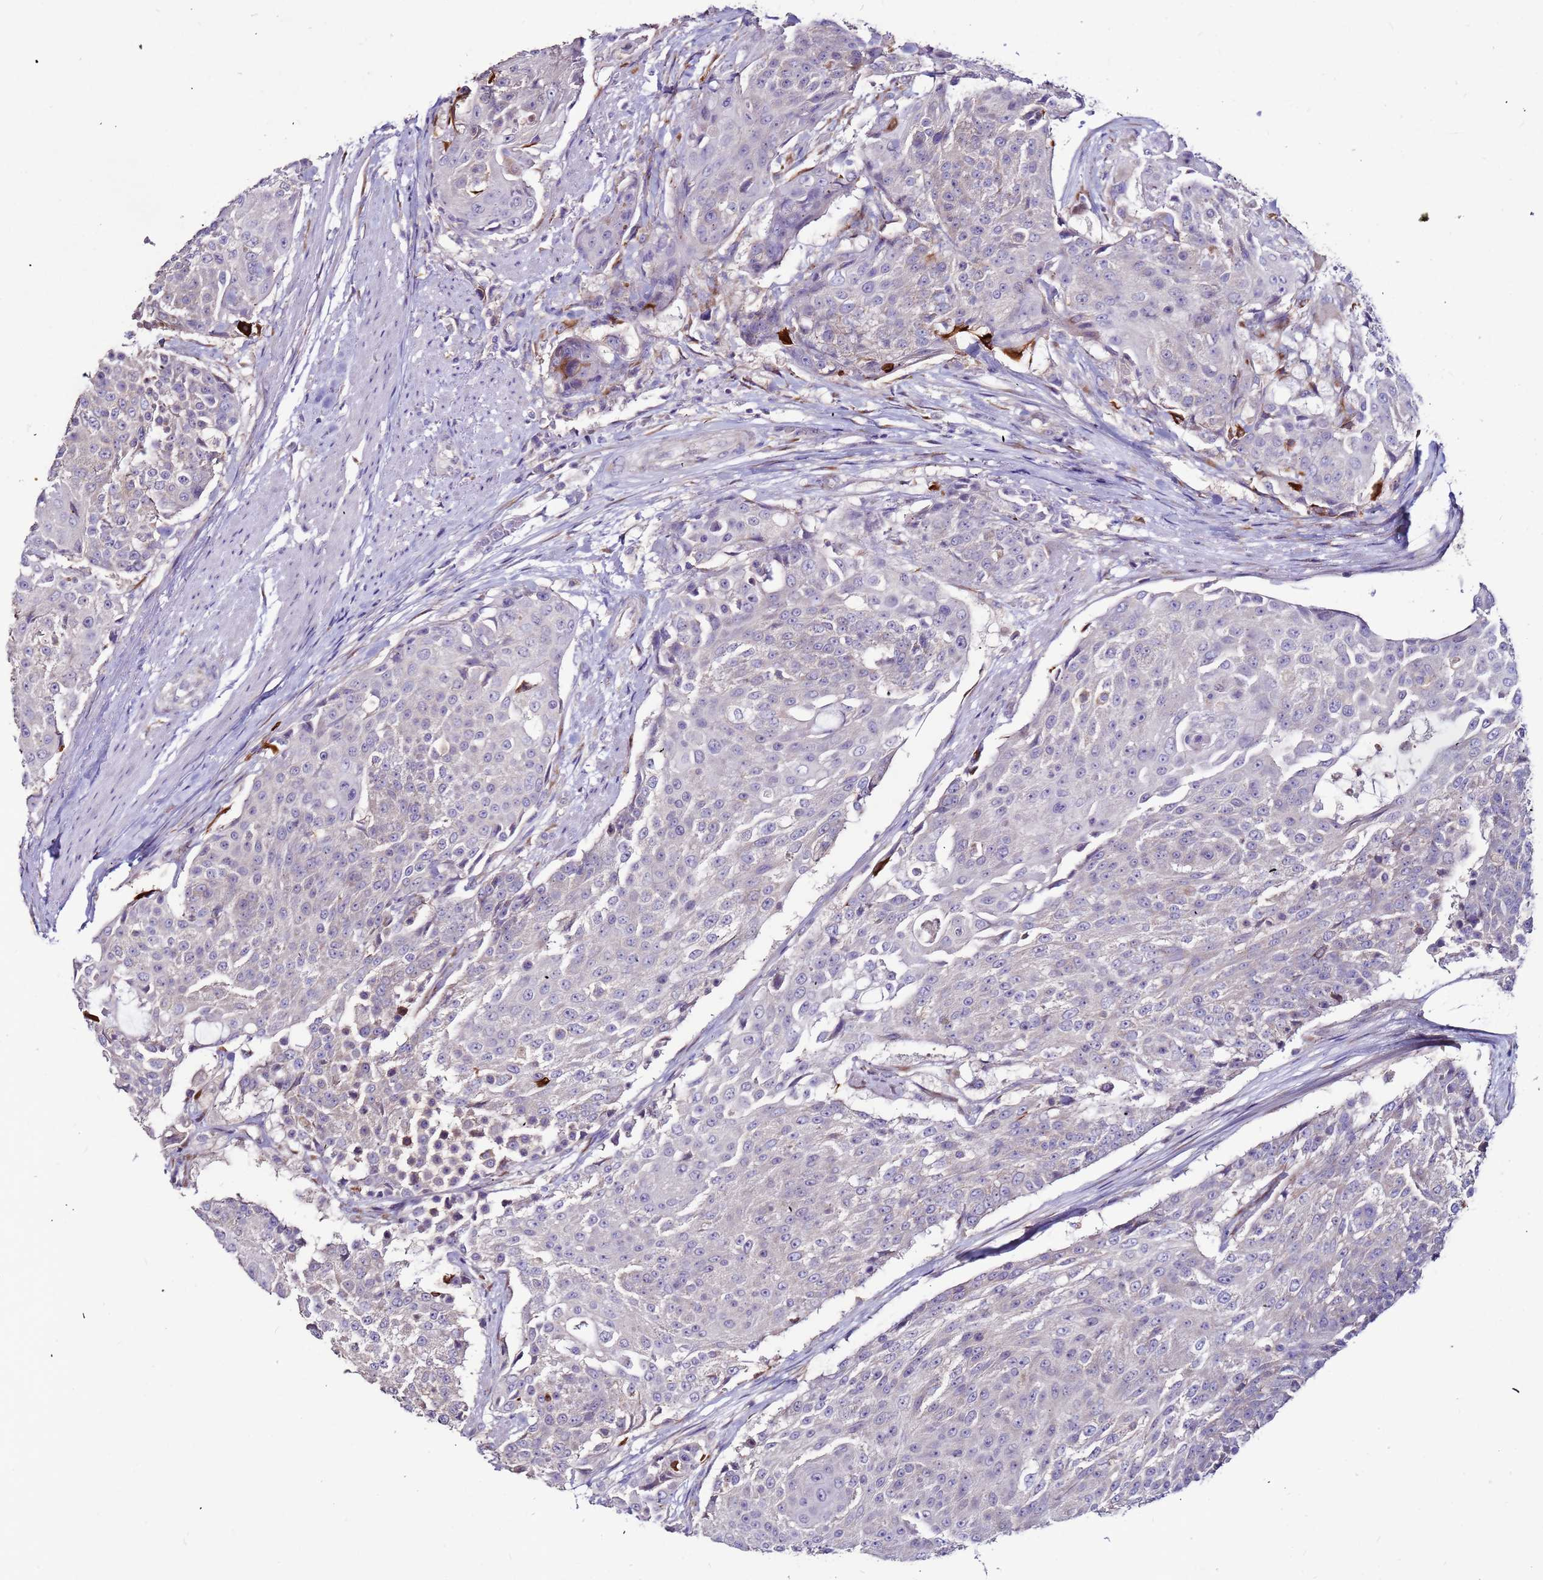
{"staining": {"intensity": "negative", "quantity": "none", "location": "none"}, "tissue": "urothelial cancer", "cell_type": "Tumor cells", "image_type": "cancer", "snomed": [{"axis": "morphology", "description": "Urothelial carcinoma, High grade"}, {"axis": "topography", "description": "Urinary bladder"}], "caption": "A micrograph of high-grade urothelial carcinoma stained for a protein reveals no brown staining in tumor cells.", "gene": "SLC44A3", "patient": {"sex": "female", "age": 63}}